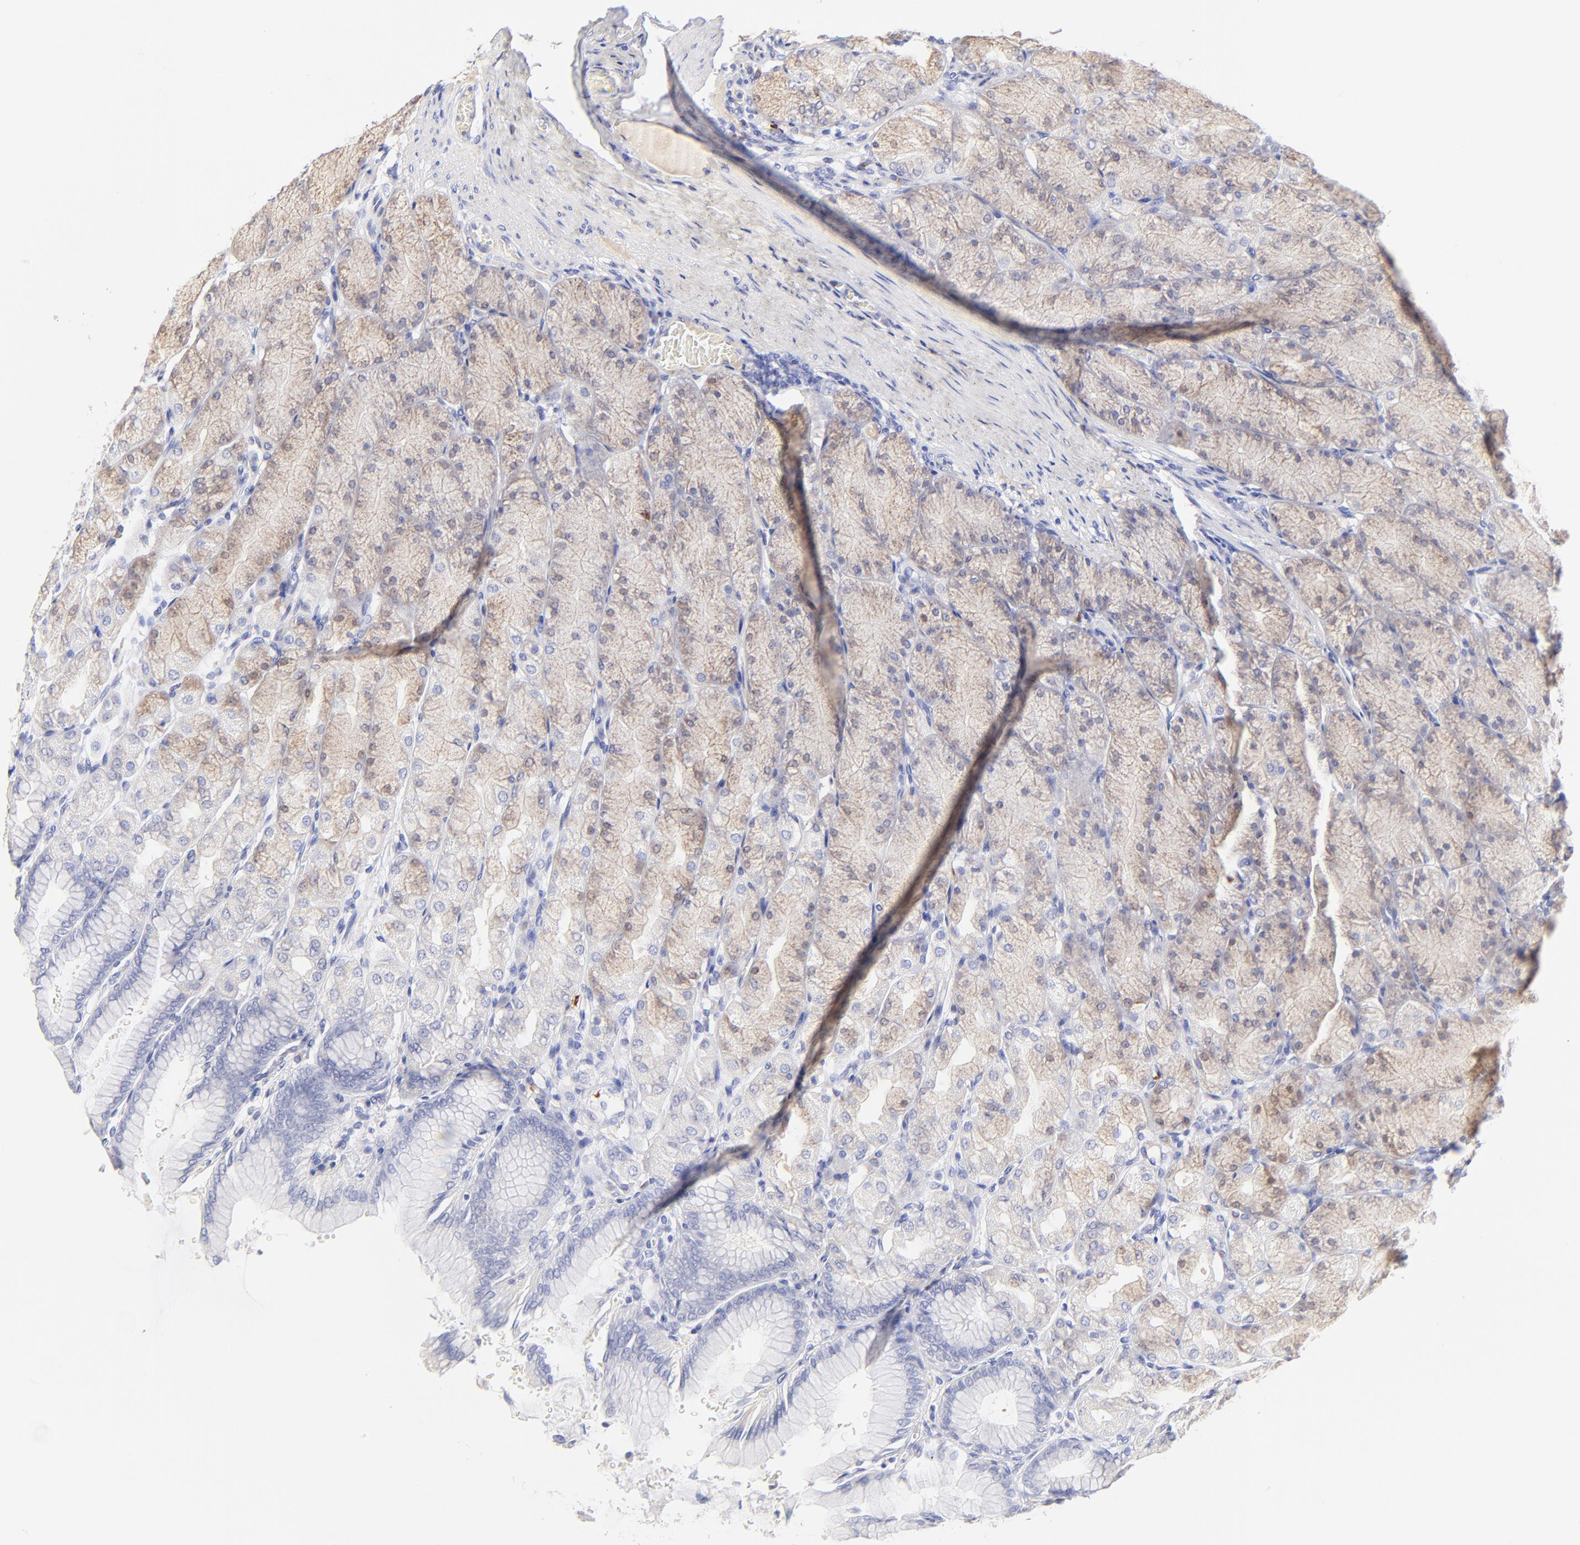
{"staining": {"intensity": "weak", "quantity": "25%-75%", "location": "cytoplasmic/membranous"}, "tissue": "stomach", "cell_type": "Glandular cells", "image_type": "normal", "snomed": [{"axis": "morphology", "description": "Normal tissue, NOS"}, {"axis": "topography", "description": "Stomach, upper"}], "caption": "A micrograph showing weak cytoplasmic/membranous positivity in approximately 25%-75% of glandular cells in benign stomach, as visualized by brown immunohistochemical staining.", "gene": "ASB9", "patient": {"sex": "female", "age": 56}}